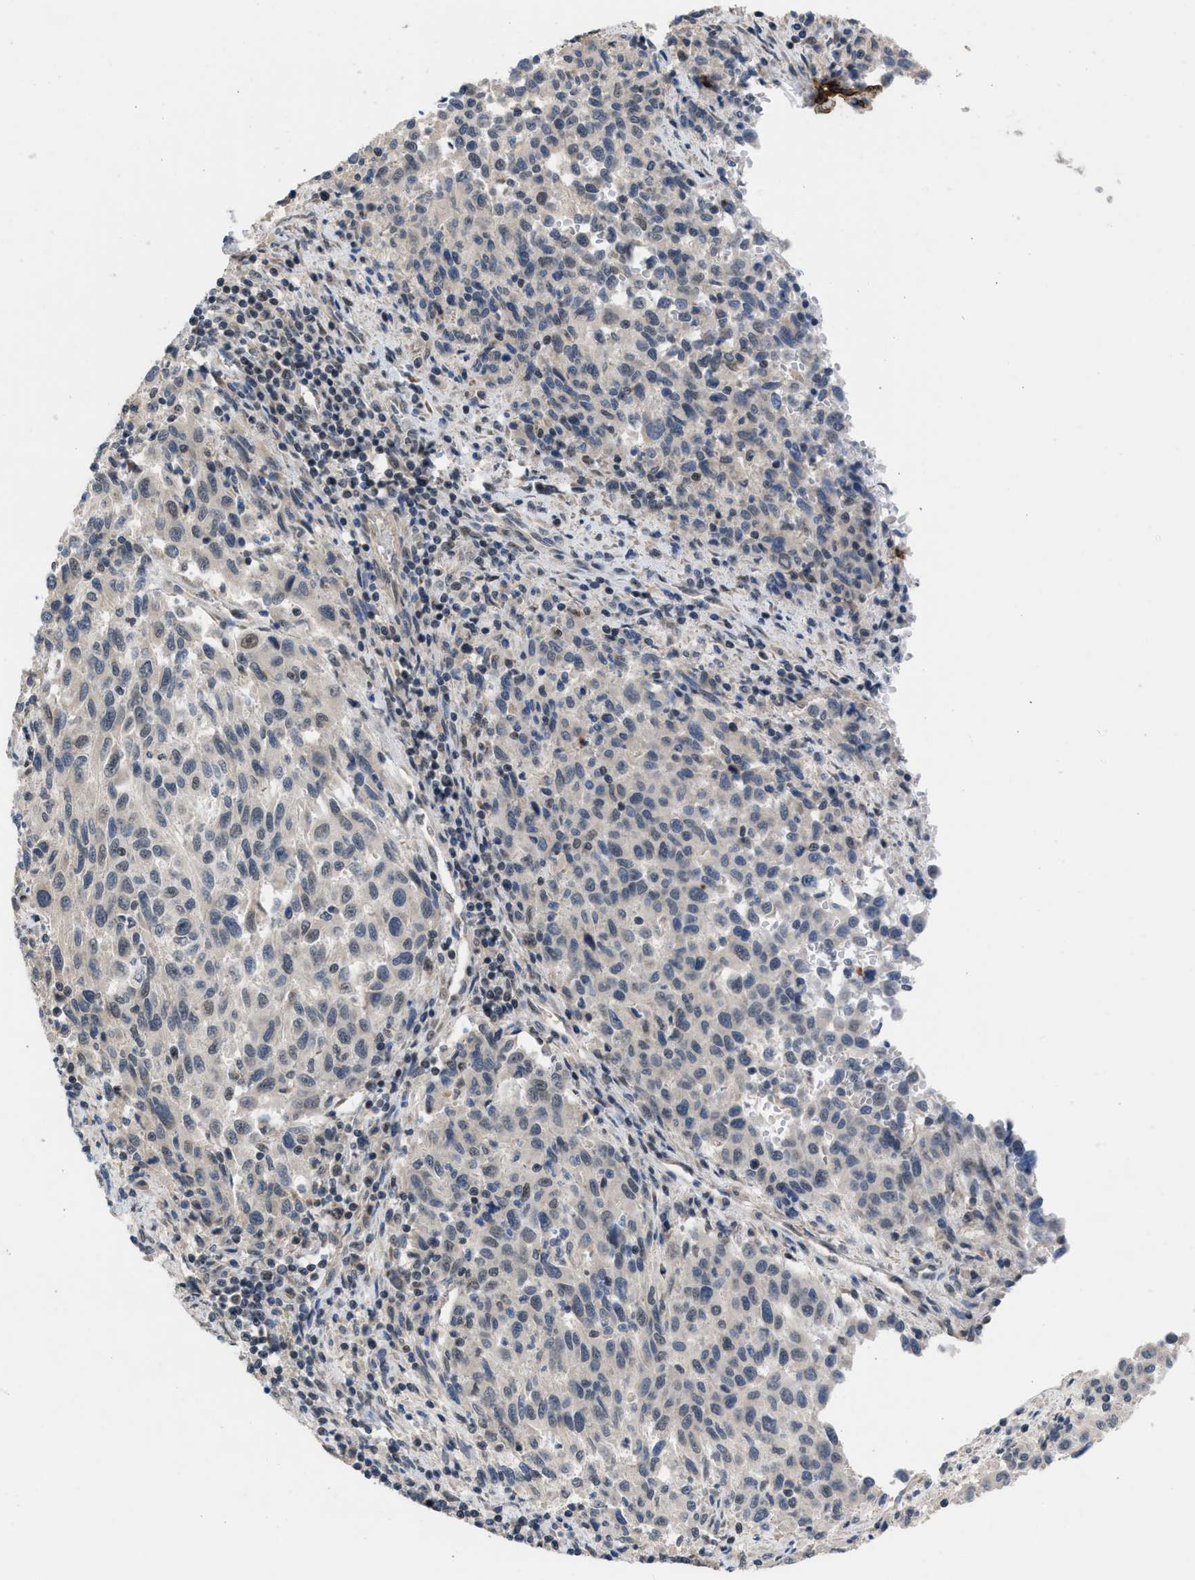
{"staining": {"intensity": "weak", "quantity": "<25%", "location": "nuclear"}, "tissue": "melanoma", "cell_type": "Tumor cells", "image_type": "cancer", "snomed": [{"axis": "morphology", "description": "Malignant melanoma, Metastatic site"}, {"axis": "topography", "description": "Lymph node"}], "caption": "High magnification brightfield microscopy of malignant melanoma (metastatic site) stained with DAB (brown) and counterstained with hematoxylin (blue): tumor cells show no significant expression.", "gene": "TERF2IP", "patient": {"sex": "male", "age": 61}}